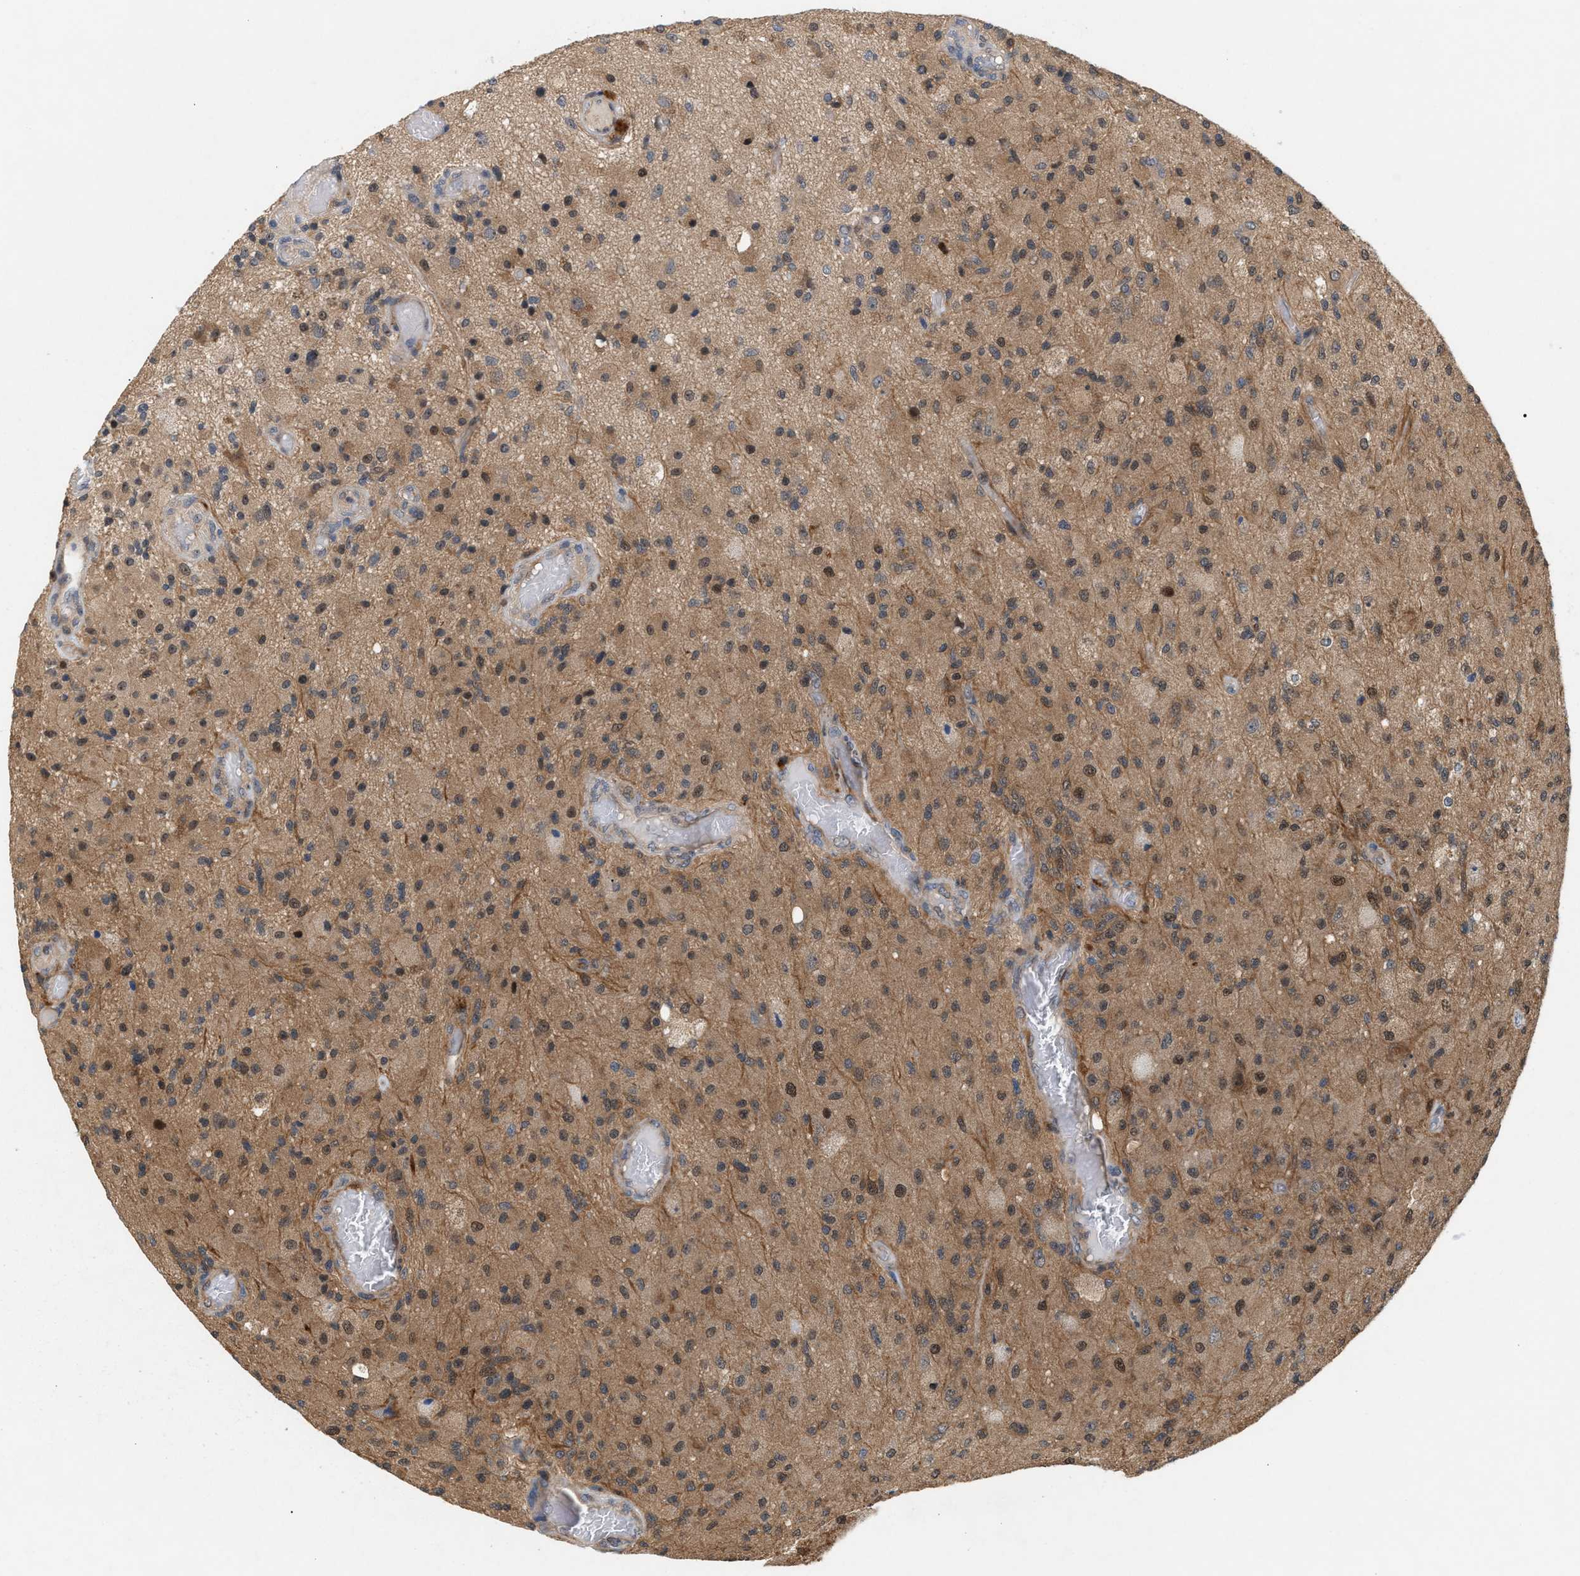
{"staining": {"intensity": "moderate", "quantity": ">75%", "location": "cytoplasmic/membranous"}, "tissue": "glioma", "cell_type": "Tumor cells", "image_type": "cancer", "snomed": [{"axis": "morphology", "description": "Normal tissue, NOS"}, {"axis": "morphology", "description": "Glioma, malignant, High grade"}, {"axis": "topography", "description": "Cerebral cortex"}], "caption": "High-grade glioma (malignant) stained for a protein (brown) reveals moderate cytoplasmic/membranous positive expression in about >75% of tumor cells.", "gene": "GLOD4", "patient": {"sex": "male", "age": 77}}